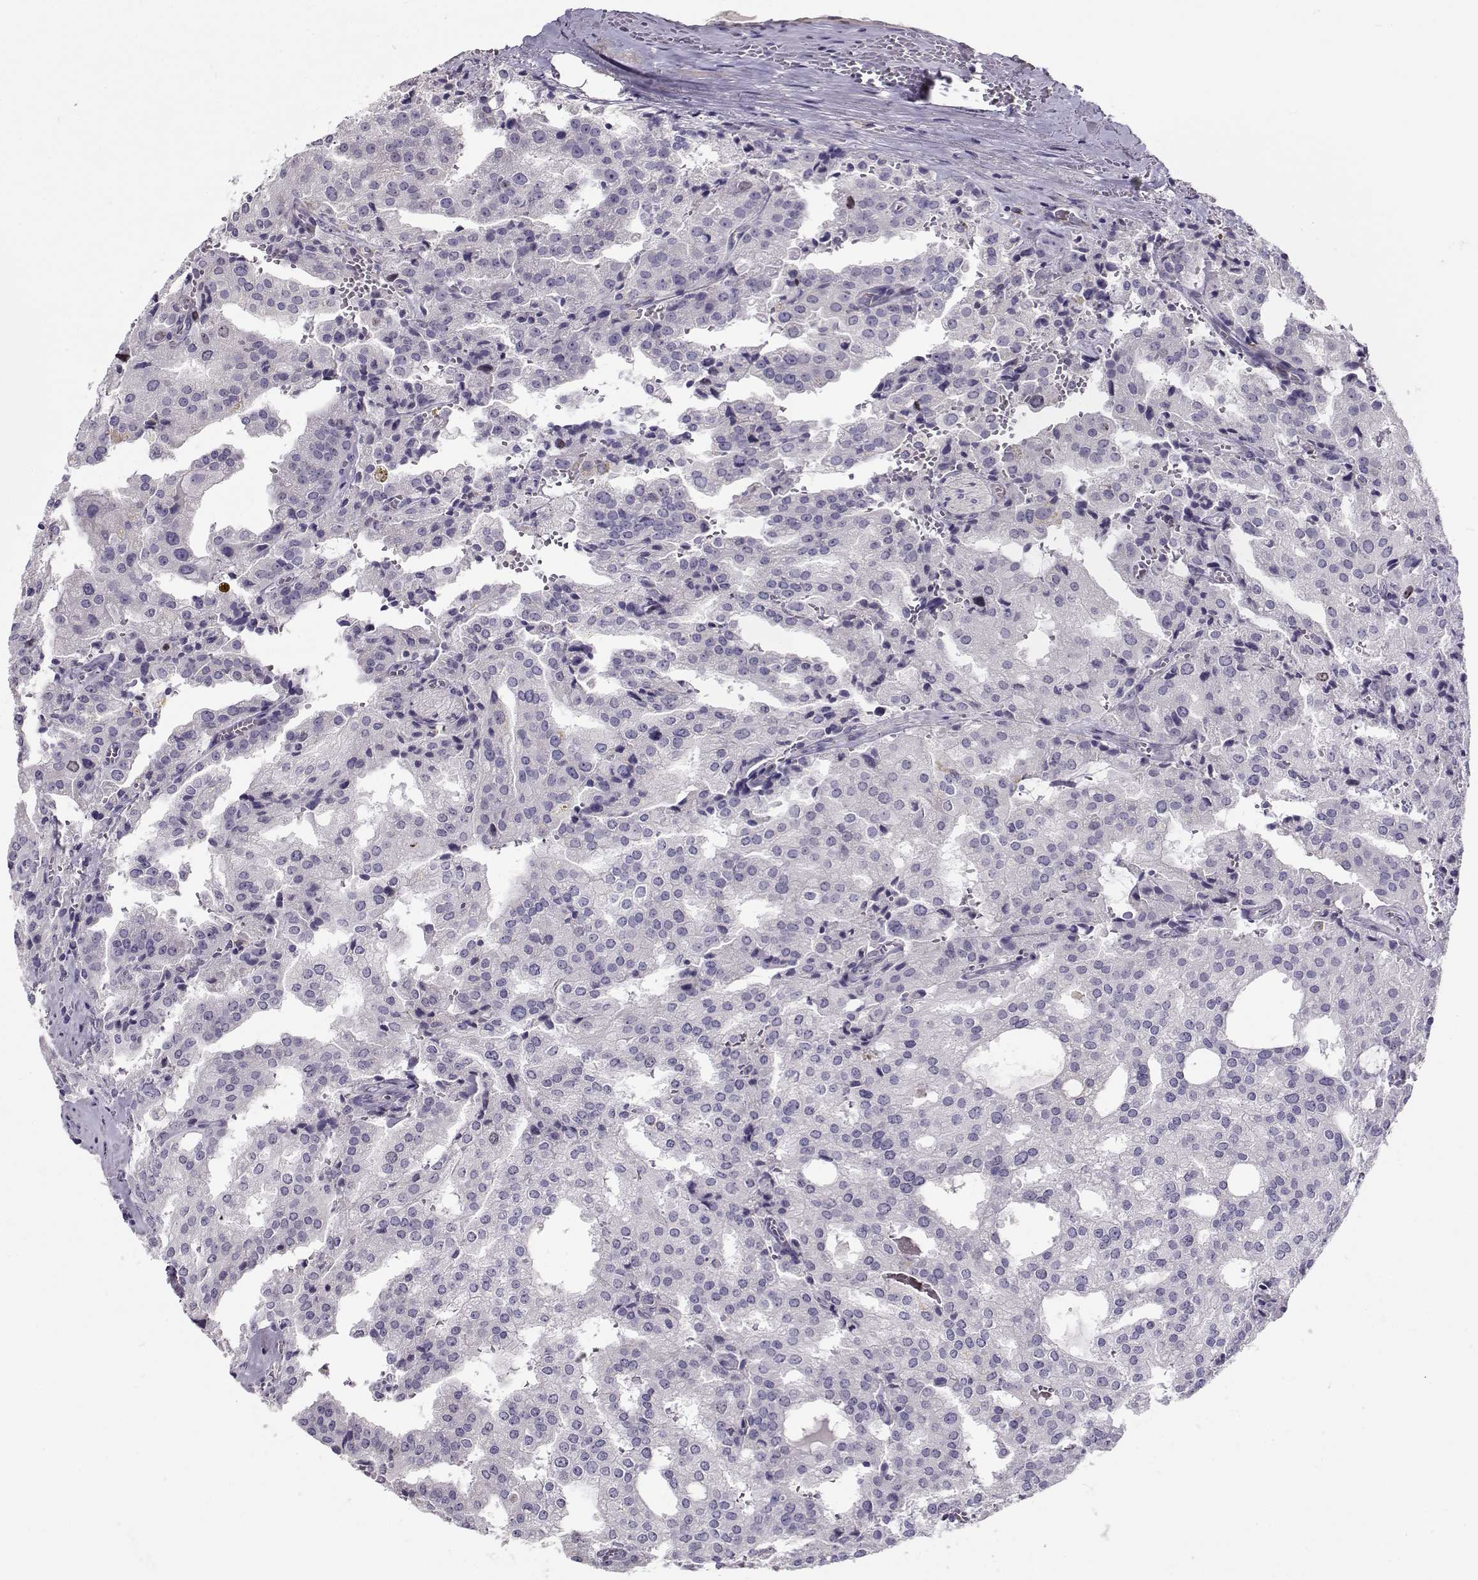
{"staining": {"intensity": "moderate", "quantity": "<25%", "location": "cytoplasmic/membranous"}, "tissue": "prostate cancer", "cell_type": "Tumor cells", "image_type": "cancer", "snomed": [{"axis": "morphology", "description": "Adenocarcinoma, High grade"}, {"axis": "topography", "description": "Prostate"}], "caption": "A brown stain shows moderate cytoplasmic/membranous expression of a protein in human prostate cancer (high-grade adenocarcinoma) tumor cells.", "gene": "NPW", "patient": {"sex": "male", "age": 68}}